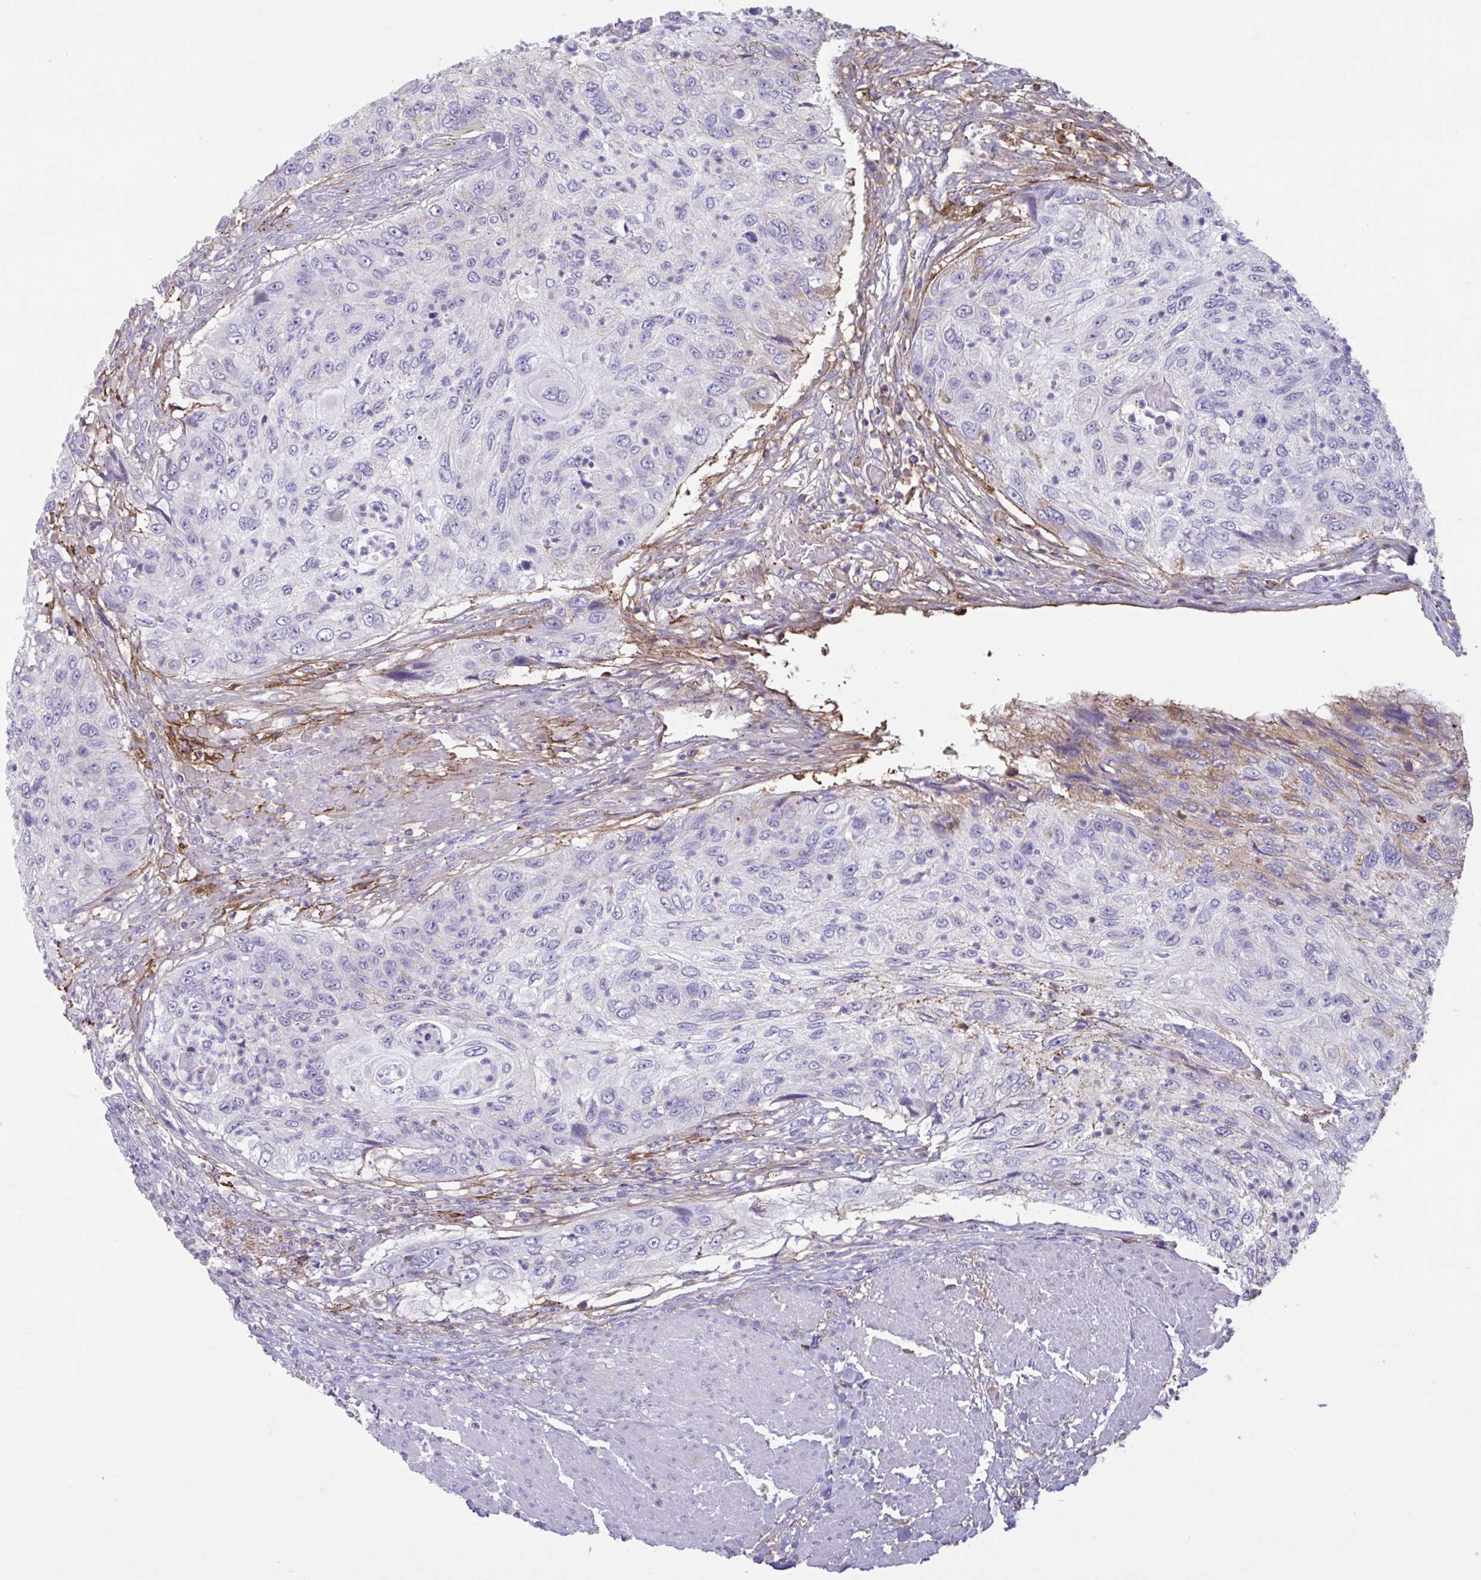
{"staining": {"intensity": "negative", "quantity": "none", "location": "none"}, "tissue": "urothelial cancer", "cell_type": "Tumor cells", "image_type": "cancer", "snomed": [{"axis": "morphology", "description": "Urothelial carcinoma, High grade"}, {"axis": "topography", "description": "Urinary bladder"}], "caption": "Photomicrograph shows no protein staining in tumor cells of urothelial cancer tissue. The staining was performed using DAB to visualize the protein expression in brown, while the nuclei were stained in blue with hematoxylin (Magnification: 20x).", "gene": "IL1R1", "patient": {"sex": "female", "age": 60}}